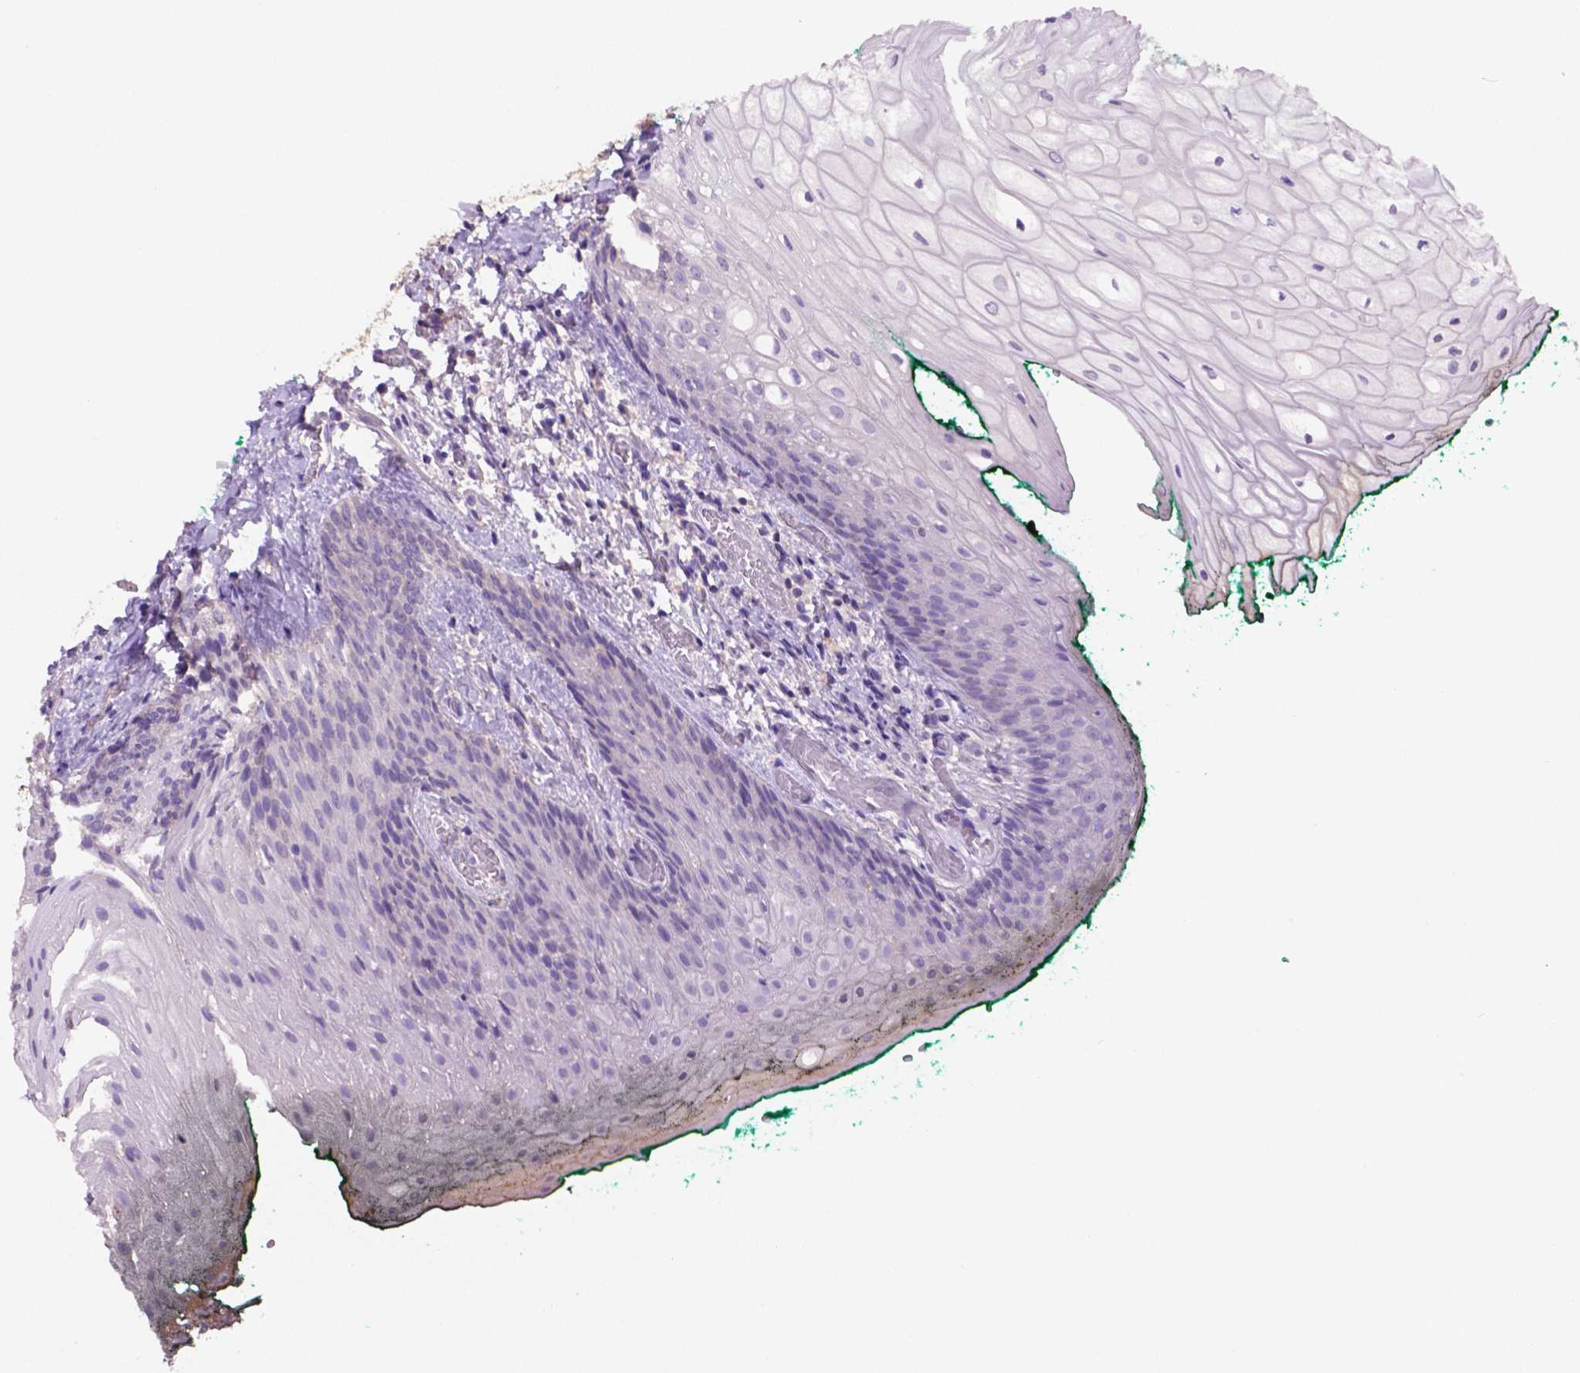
{"staining": {"intensity": "negative", "quantity": "none", "location": "none"}, "tissue": "oral mucosa", "cell_type": "Squamous epithelial cells", "image_type": "normal", "snomed": [{"axis": "morphology", "description": "Normal tissue, NOS"}, {"axis": "topography", "description": "Oral tissue"}, {"axis": "topography", "description": "Head-Neck"}], "caption": "This is a photomicrograph of immunohistochemistry staining of normal oral mucosa, which shows no expression in squamous epithelial cells. (DAB immunohistochemistry (IHC) with hematoxylin counter stain).", "gene": "PRPS2", "patient": {"sex": "female", "age": 68}}